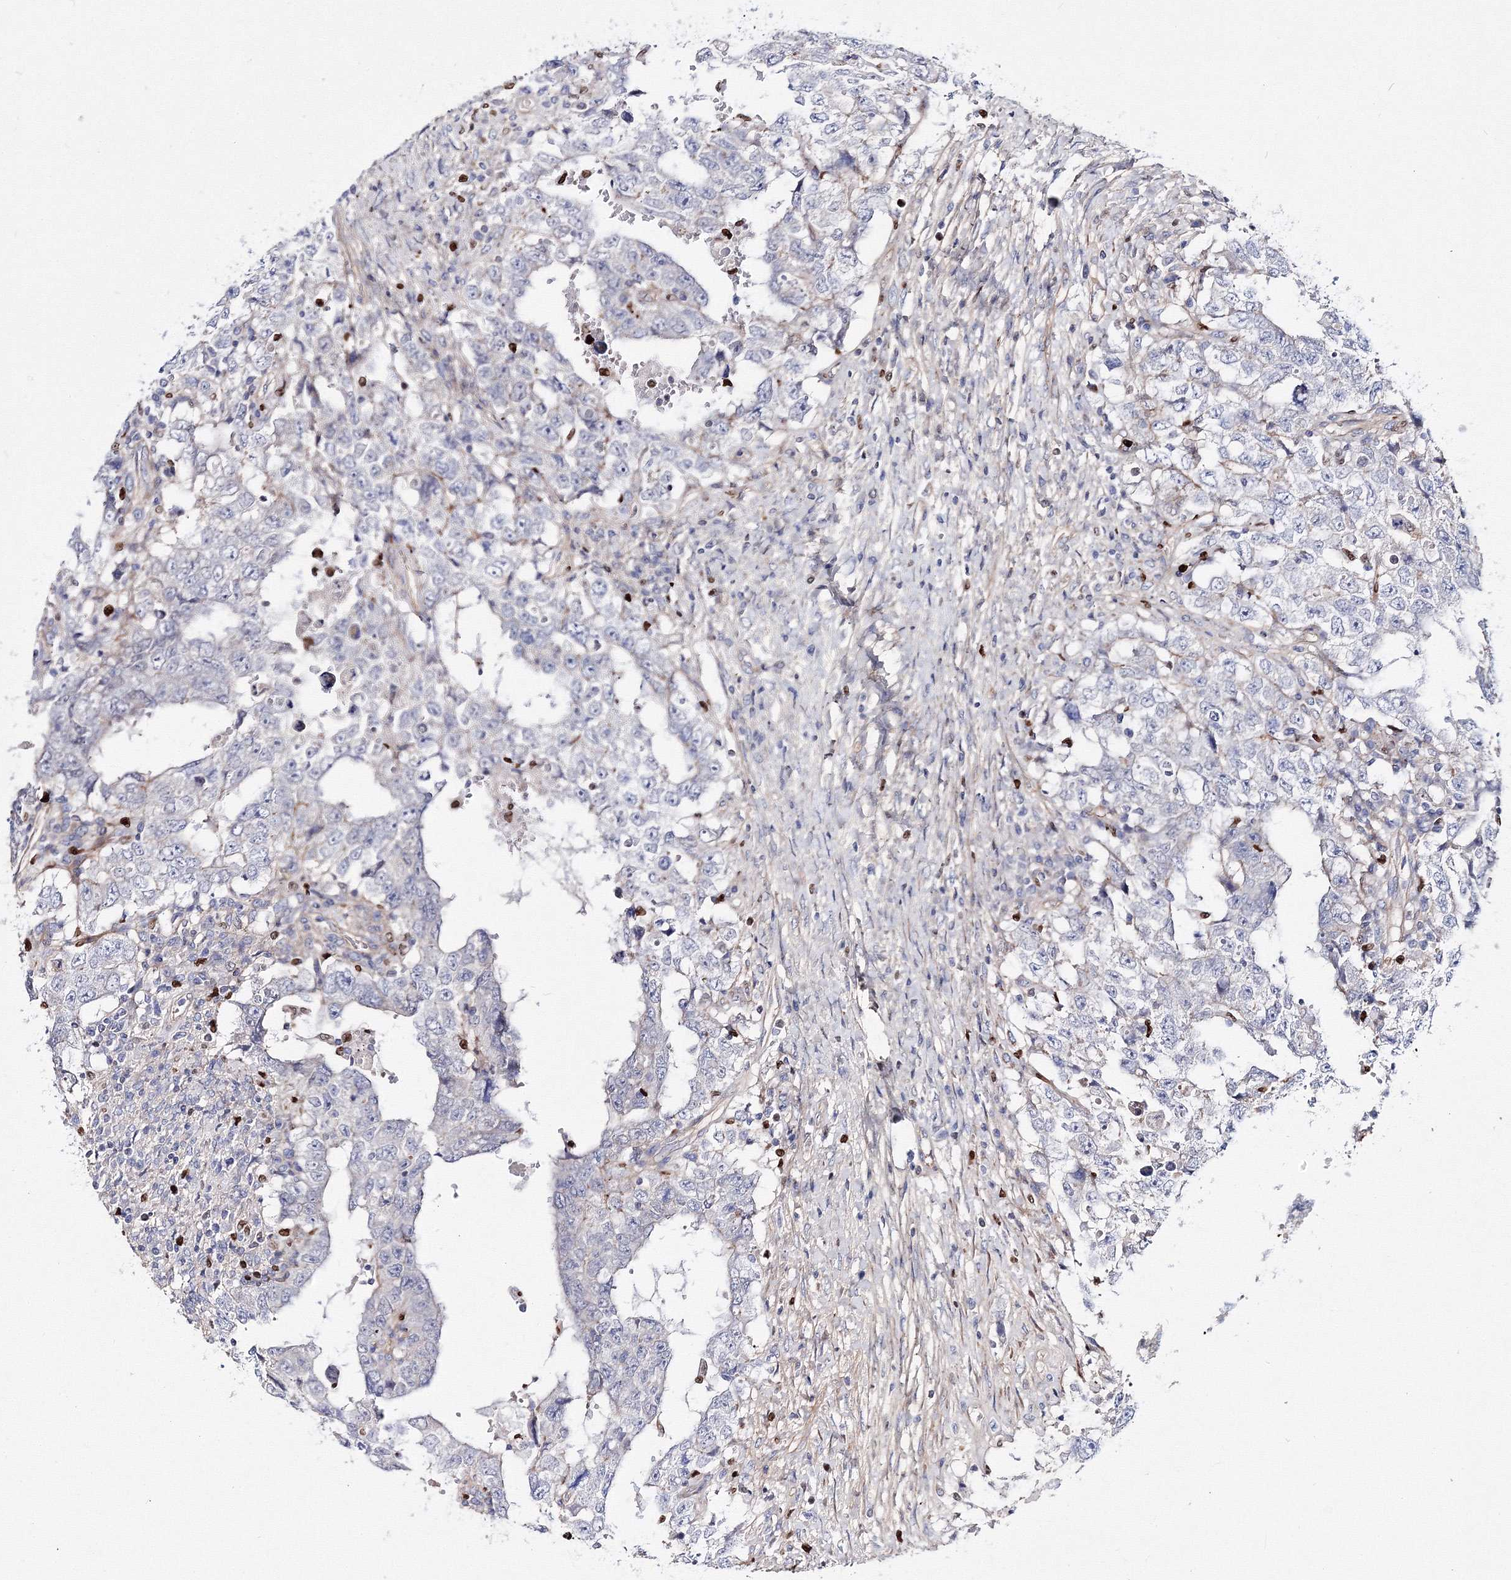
{"staining": {"intensity": "negative", "quantity": "none", "location": "none"}, "tissue": "testis cancer", "cell_type": "Tumor cells", "image_type": "cancer", "snomed": [{"axis": "morphology", "description": "Carcinoma, Embryonal, NOS"}, {"axis": "topography", "description": "Testis"}], "caption": "Tumor cells show no significant staining in testis embryonal carcinoma.", "gene": "C11orf52", "patient": {"sex": "male", "age": 26}}